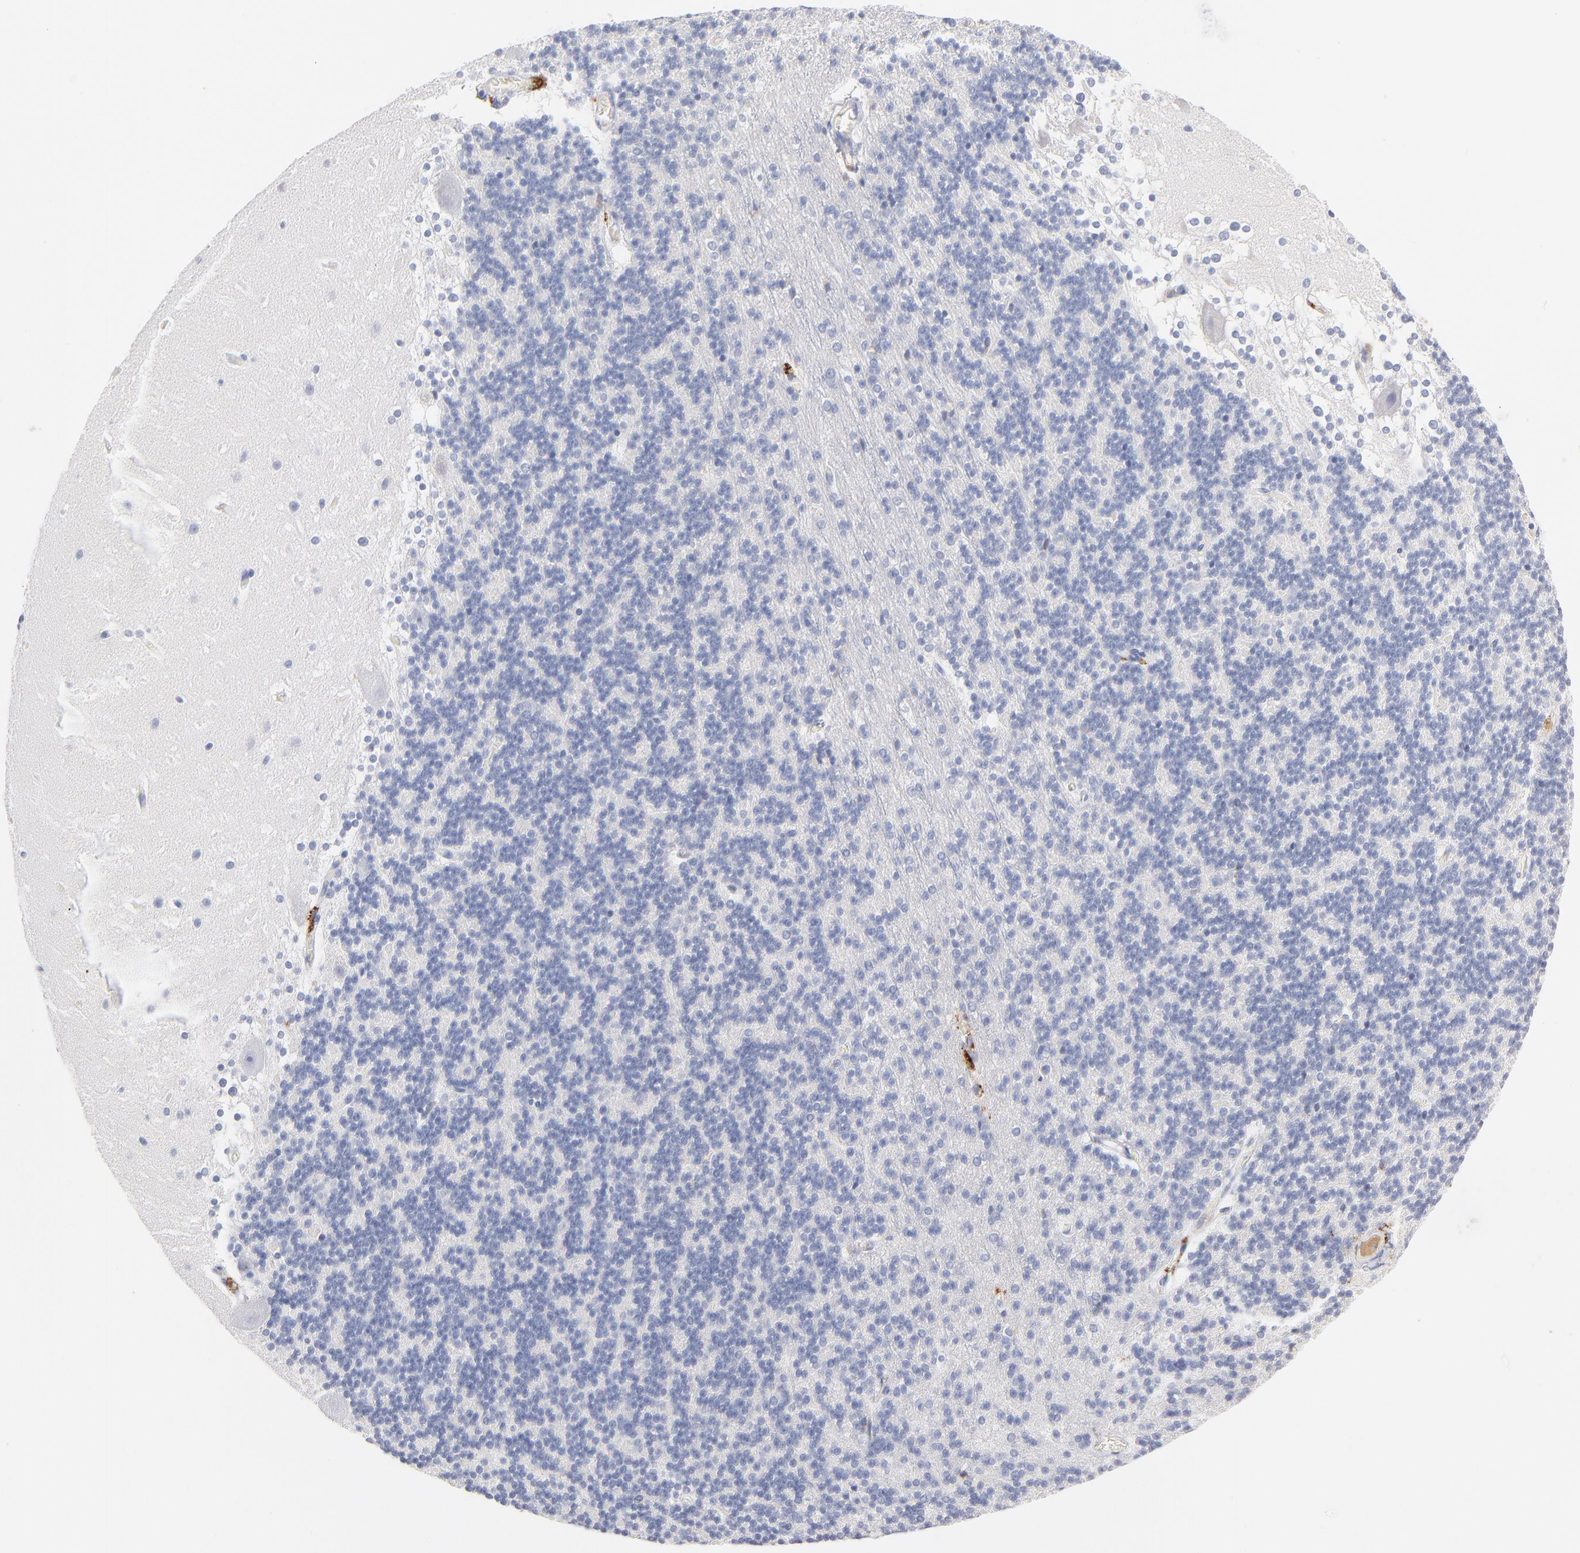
{"staining": {"intensity": "negative", "quantity": "none", "location": "none"}, "tissue": "cerebellum", "cell_type": "Cells in granular layer", "image_type": "normal", "snomed": [{"axis": "morphology", "description": "Normal tissue, NOS"}, {"axis": "topography", "description": "Cerebellum"}], "caption": "Immunohistochemistry histopathology image of benign cerebellum: human cerebellum stained with DAB (3,3'-diaminobenzidine) reveals no significant protein expression in cells in granular layer. (DAB immunohistochemistry (IHC) visualized using brightfield microscopy, high magnification).", "gene": "APOH", "patient": {"sex": "female", "age": 19}}